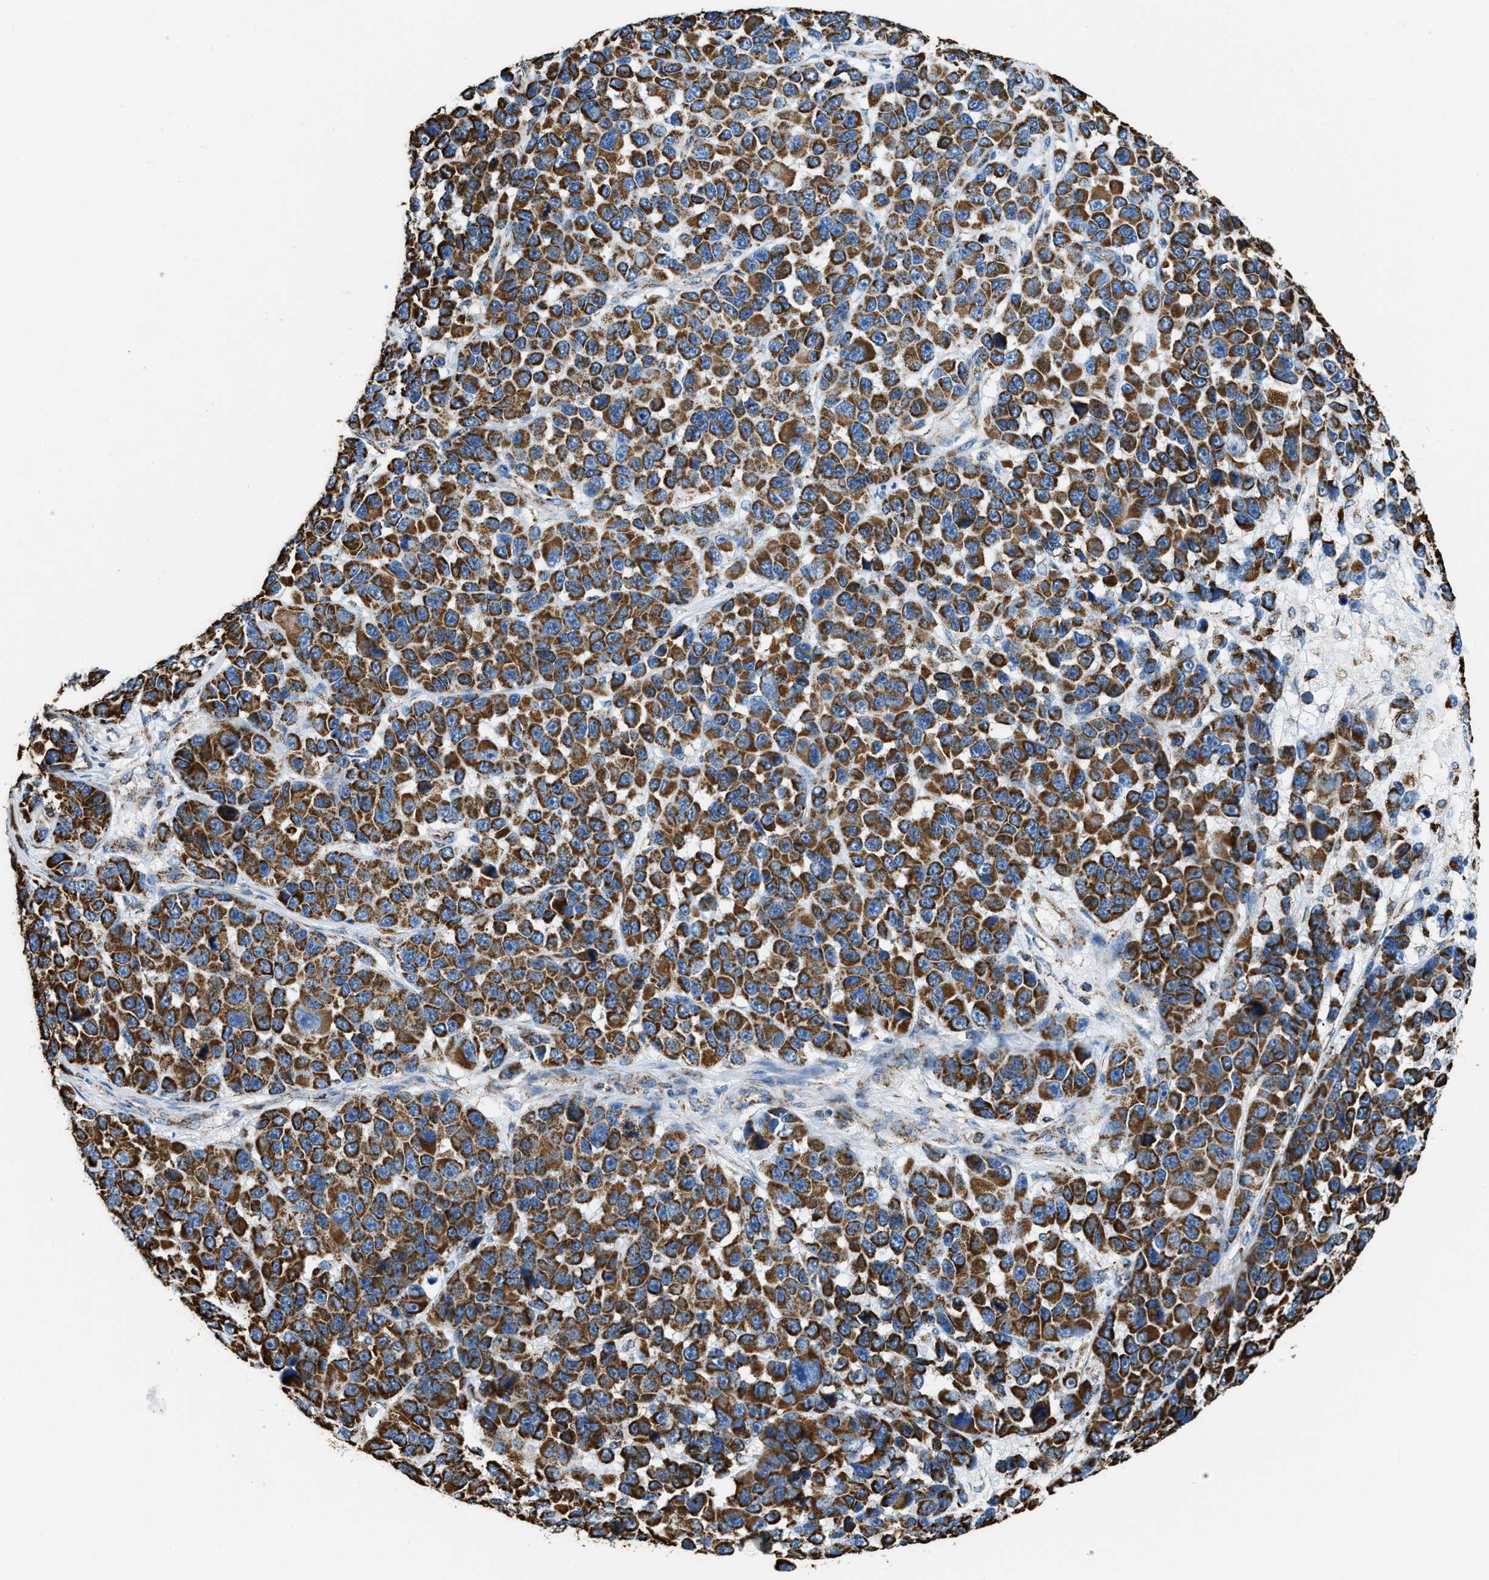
{"staining": {"intensity": "strong", "quantity": ">75%", "location": "cytoplasmic/membranous"}, "tissue": "melanoma", "cell_type": "Tumor cells", "image_type": "cancer", "snomed": [{"axis": "morphology", "description": "Malignant melanoma, NOS"}, {"axis": "topography", "description": "Skin"}], "caption": "DAB immunohistochemical staining of melanoma displays strong cytoplasmic/membranous protein staining in approximately >75% of tumor cells. The protein of interest is stained brown, and the nuclei are stained in blue (DAB IHC with brightfield microscopy, high magnification).", "gene": "IRX6", "patient": {"sex": "male", "age": 53}}